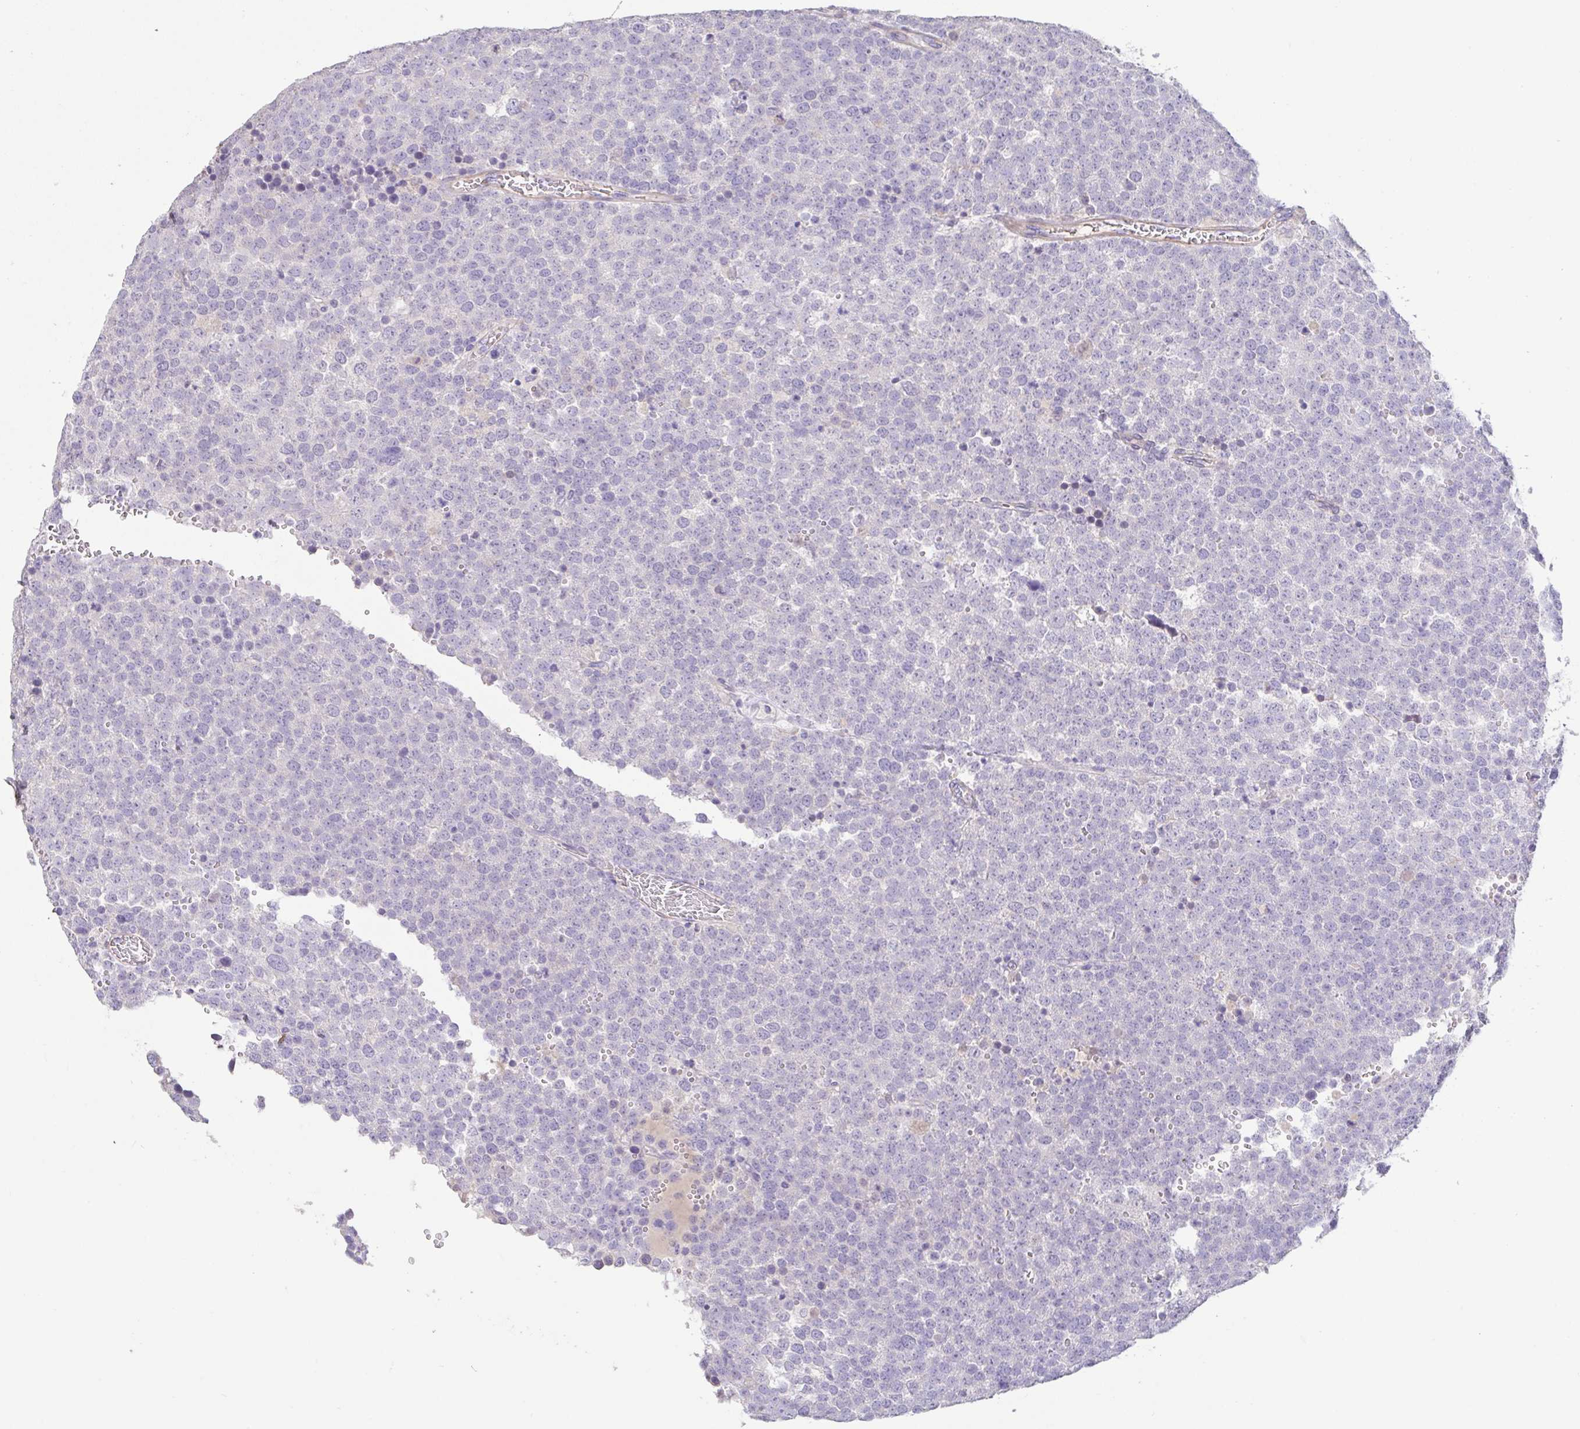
{"staining": {"intensity": "negative", "quantity": "none", "location": "none"}, "tissue": "testis cancer", "cell_type": "Tumor cells", "image_type": "cancer", "snomed": [{"axis": "morphology", "description": "Seminoma, NOS"}, {"axis": "topography", "description": "Testis"}], "caption": "The histopathology image exhibits no significant staining in tumor cells of testis seminoma.", "gene": "PYGM", "patient": {"sex": "male", "age": 71}}